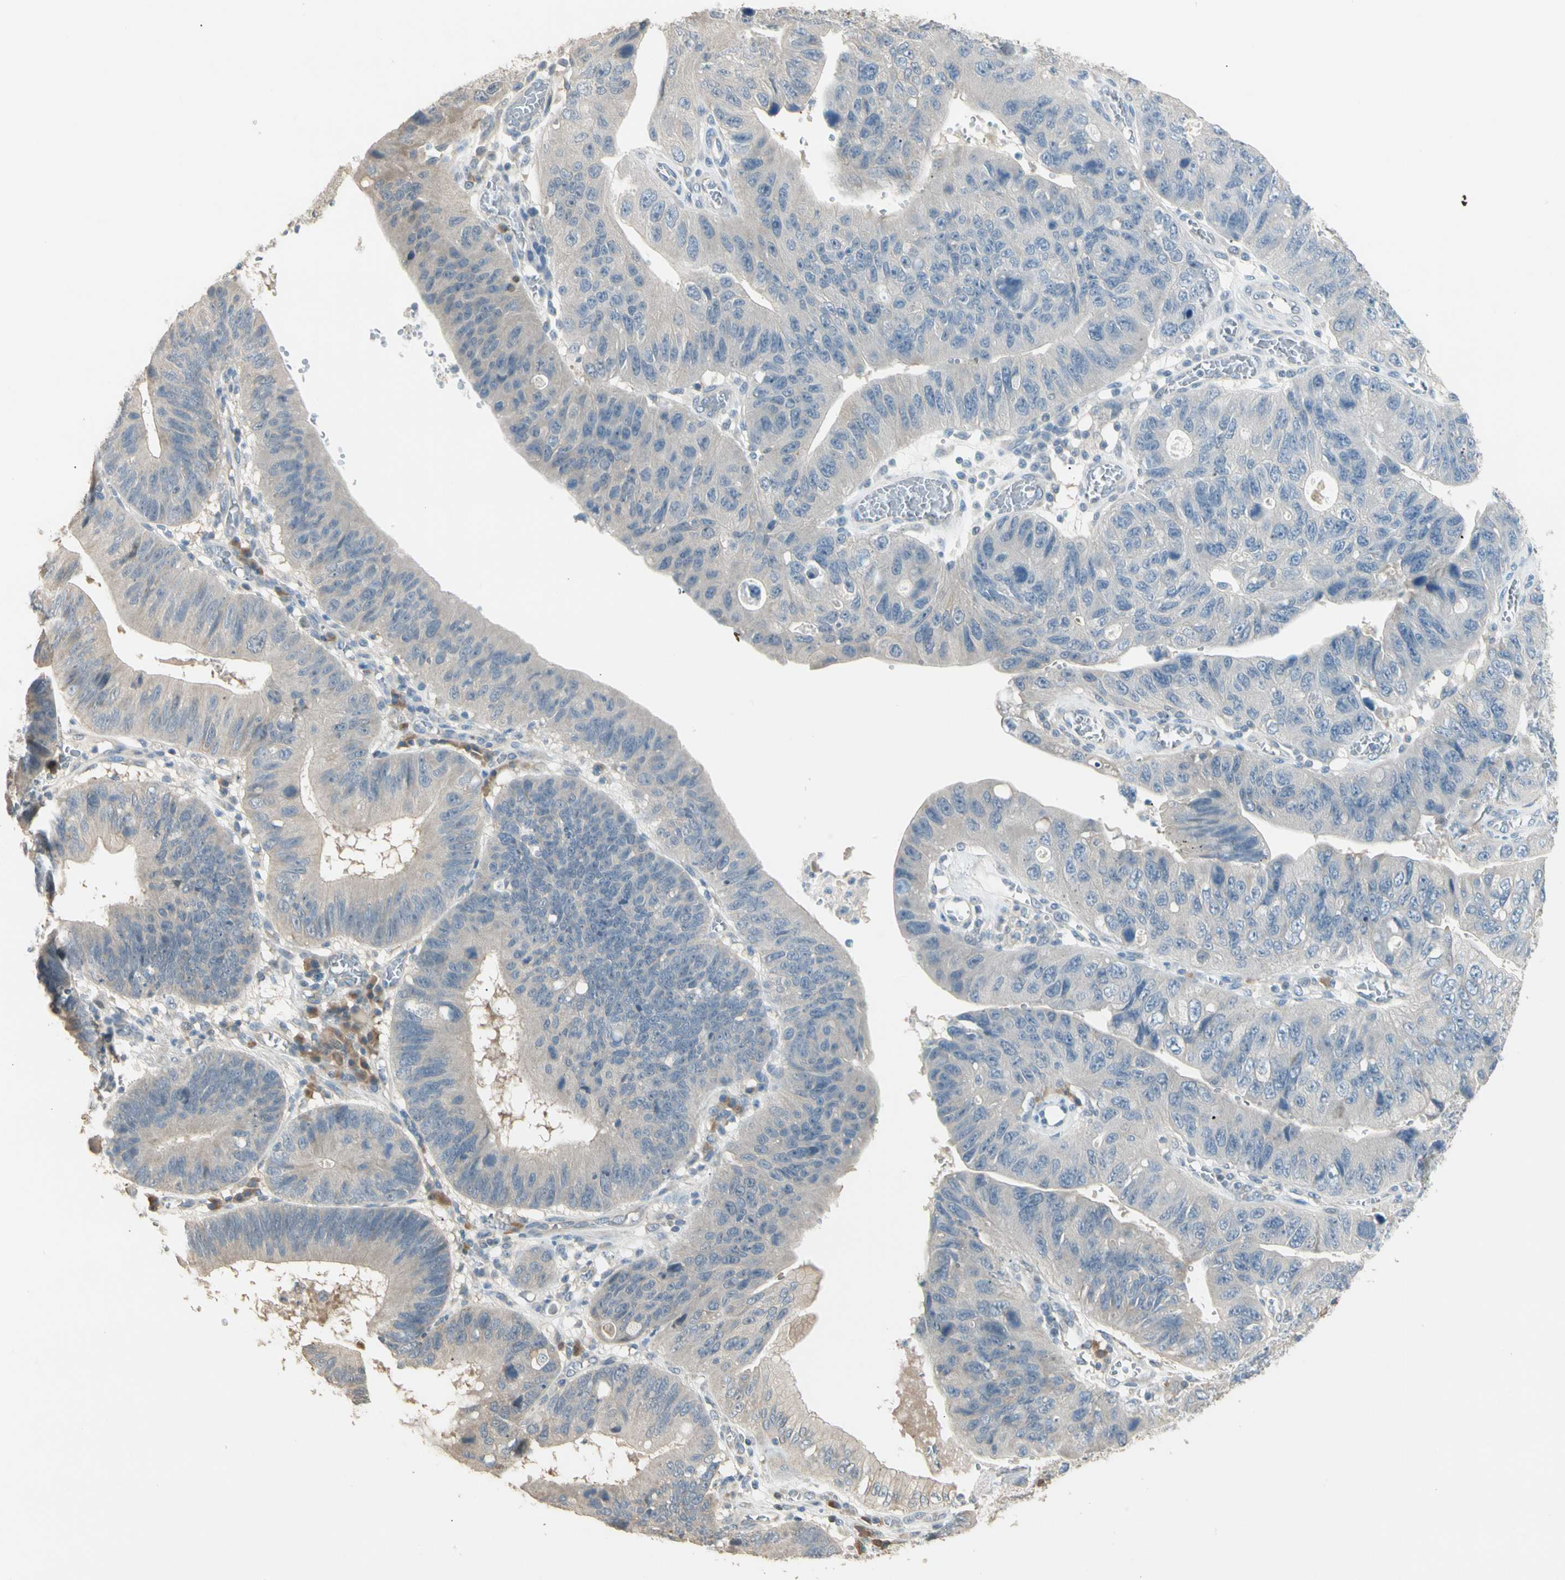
{"staining": {"intensity": "negative", "quantity": "none", "location": "none"}, "tissue": "stomach cancer", "cell_type": "Tumor cells", "image_type": "cancer", "snomed": [{"axis": "morphology", "description": "Adenocarcinoma, NOS"}, {"axis": "topography", "description": "Stomach"}], "caption": "Micrograph shows no protein staining in tumor cells of stomach cancer (adenocarcinoma) tissue. (DAB (3,3'-diaminobenzidine) immunohistochemistry visualized using brightfield microscopy, high magnification).", "gene": "GNE", "patient": {"sex": "male", "age": 59}}